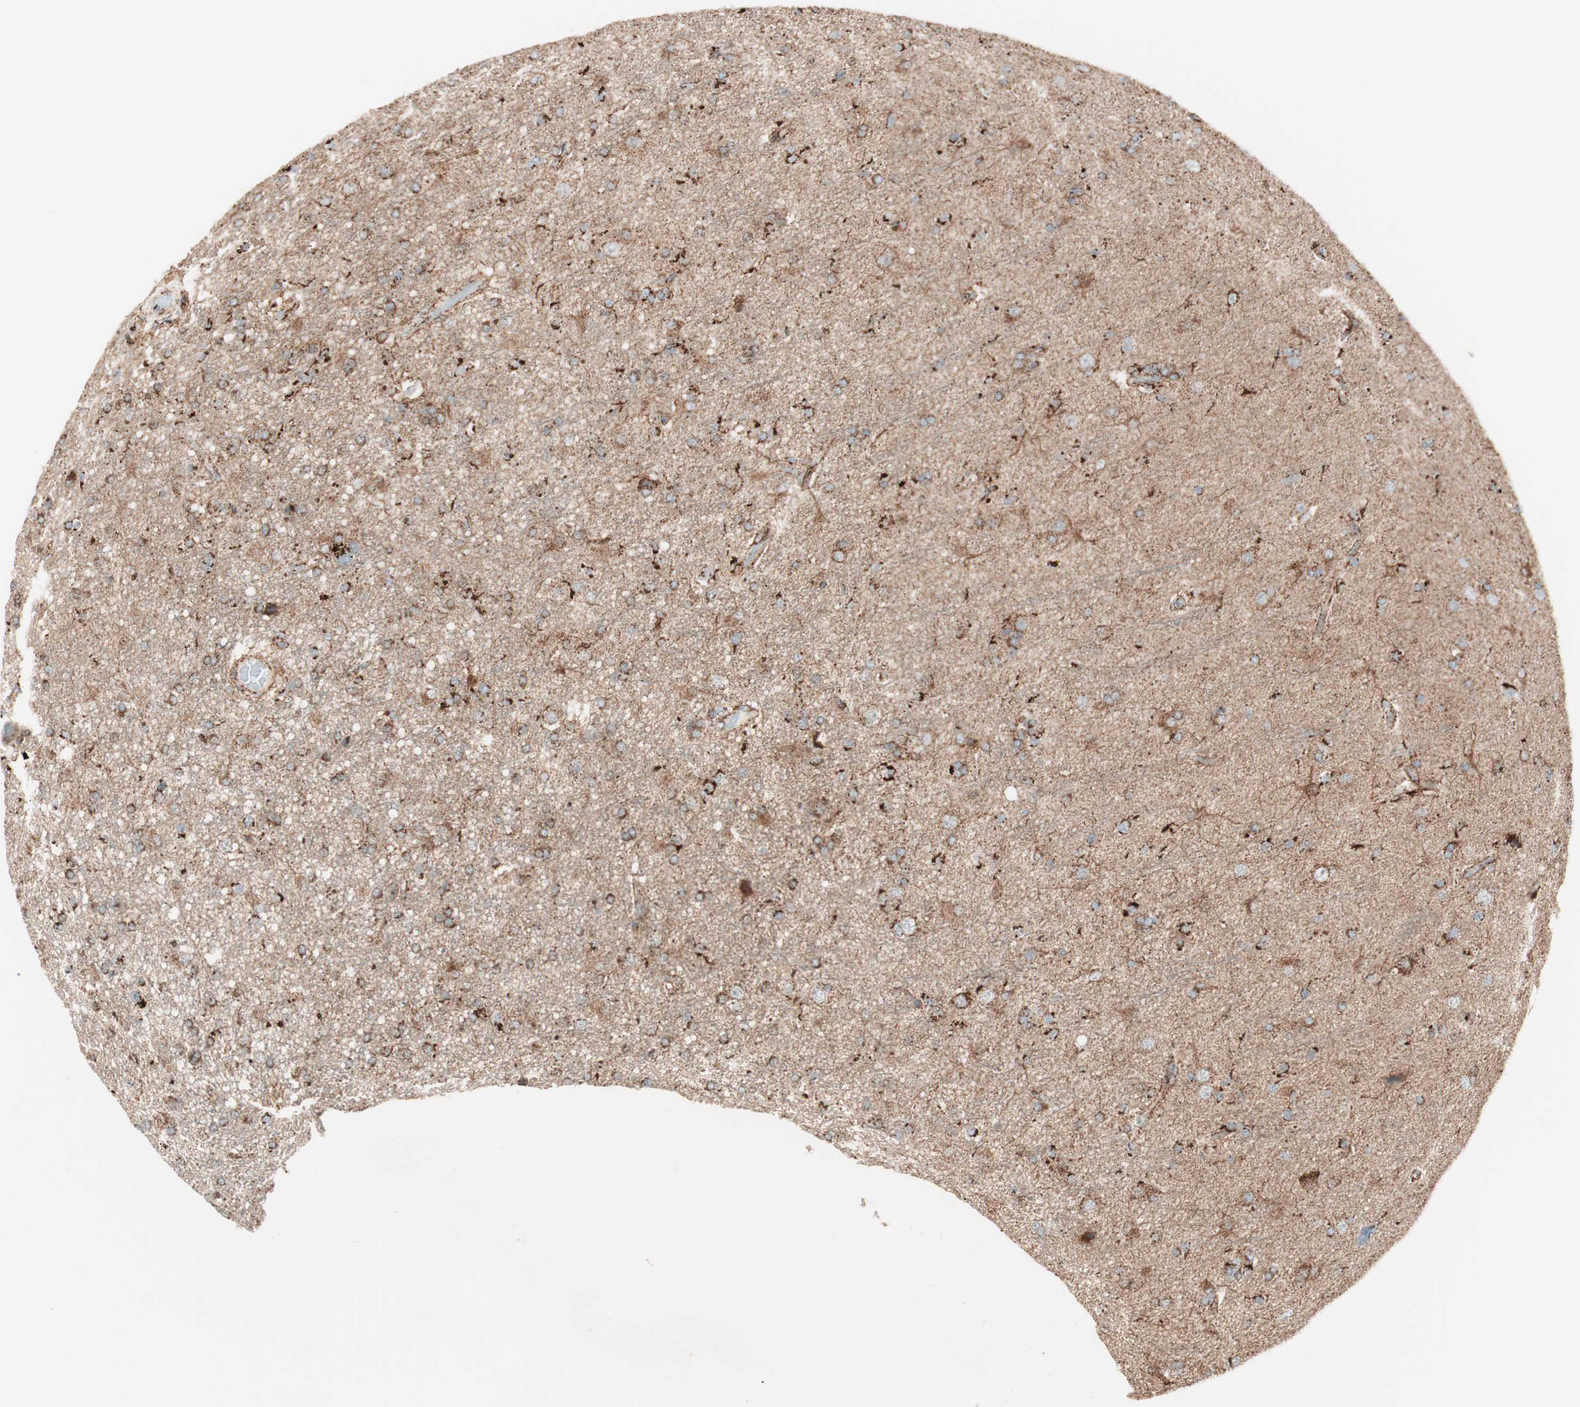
{"staining": {"intensity": "strong", "quantity": ">75%", "location": "cytoplasmic/membranous"}, "tissue": "glioma", "cell_type": "Tumor cells", "image_type": "cancer", "snomed": [{"axis": "morphology", "description": "Glioma, malignant, High grade"}, {"axis": "topography", "description": "Brain"}], "caption": "Brown immunohistochemical staining in glioma exhibits strong cytoplasmic/membranous expression in approximately >75% of tumor cells.", "gene": "TOMM22", "patient": {"sex": "male", "age": 33}}